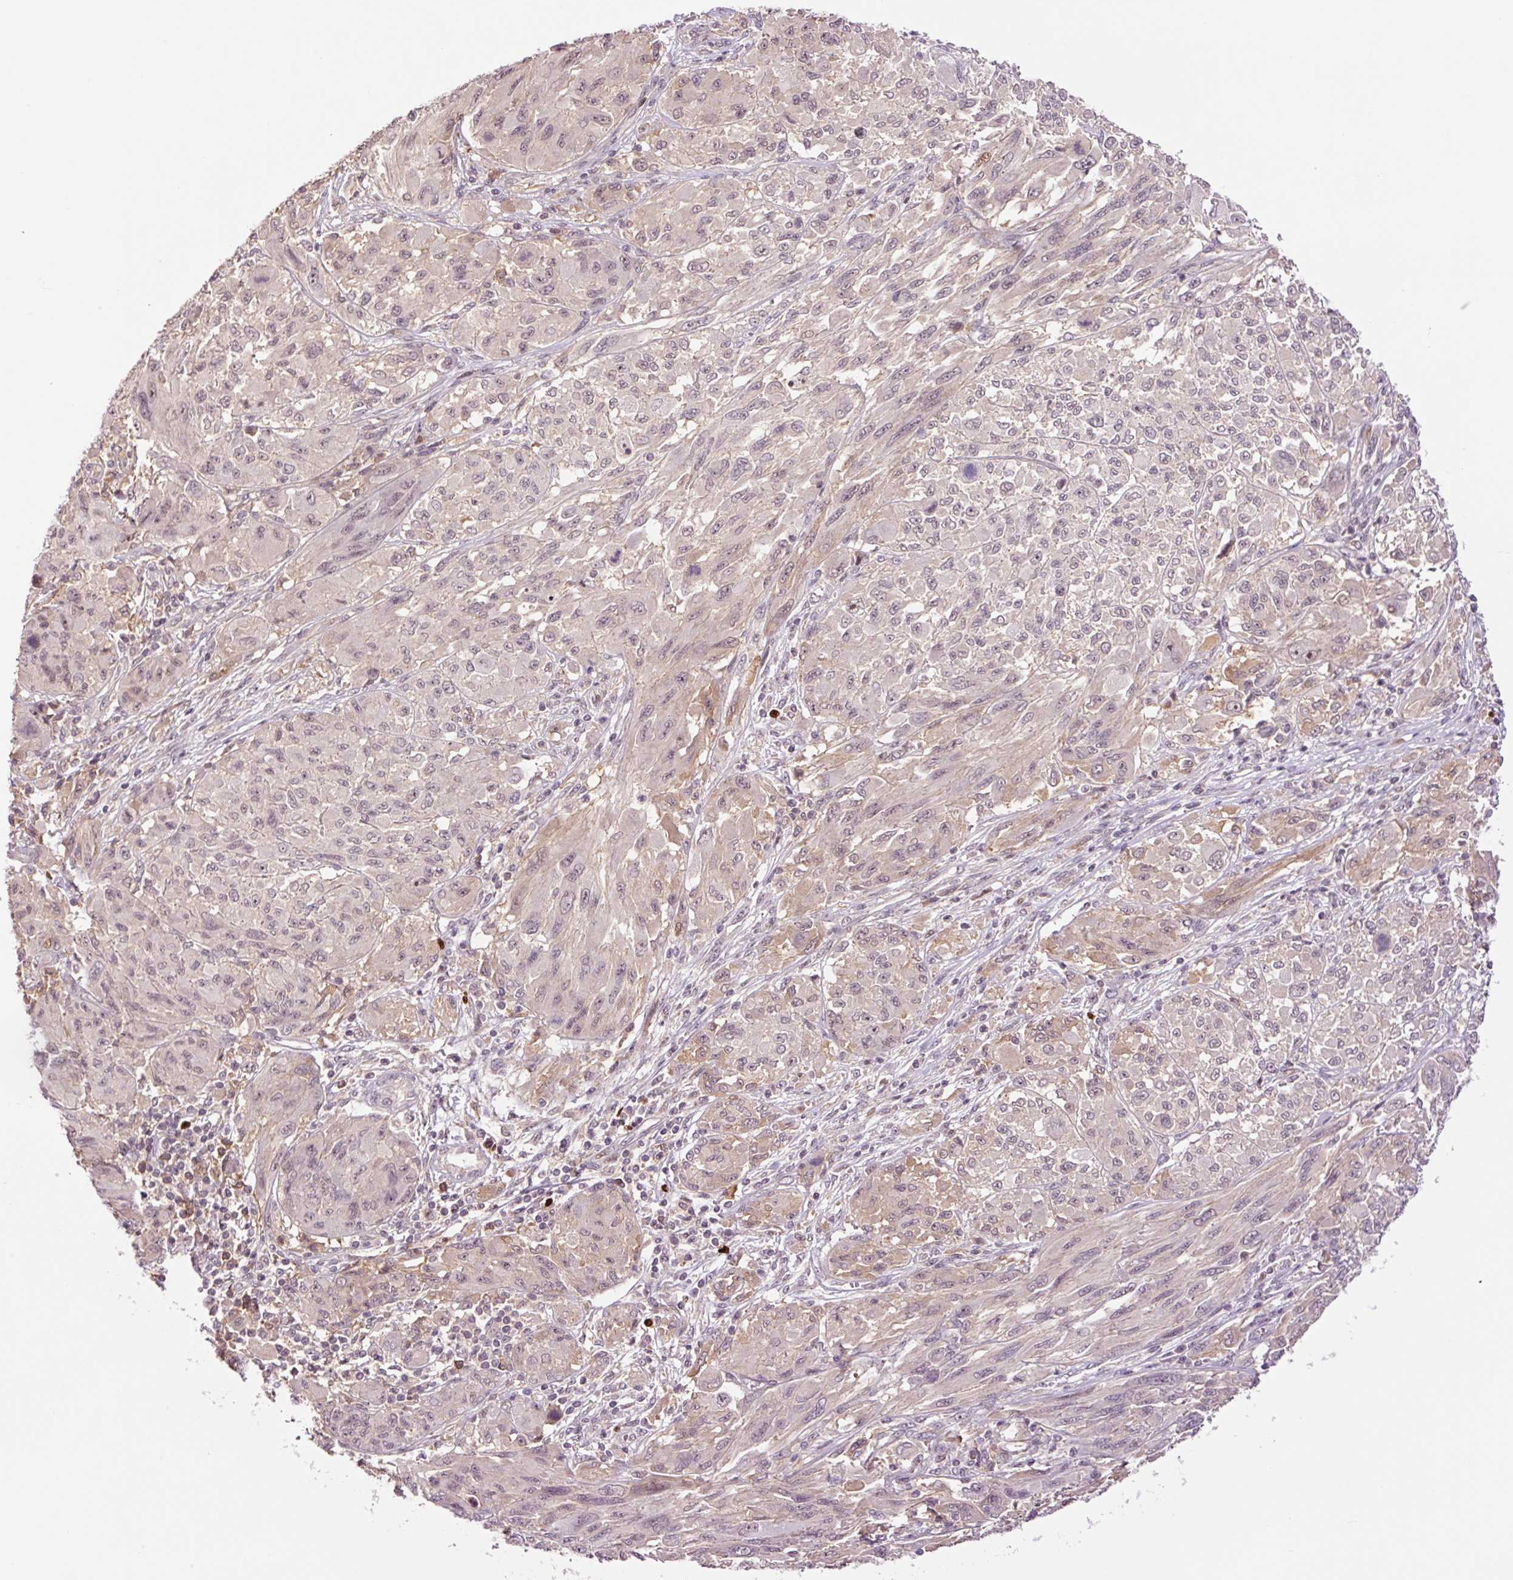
{"staining": {"intensity": "negative", "quantity": "none", "location": "none"}, "tissue": "melanoma", "cell_type": "Tumor cells", "image_type": "cancer", "snomed": [{"axis": "morphology", "description": "Malignant melanoma, NOS"}, {"axis": "topography", "description": "Skin"}], "caption": "Protein analysis of melanoma reveals no significant positivity in tumor cells.", "gene": "DPPA4", "patient": {"sex": "female", "age": 91}}